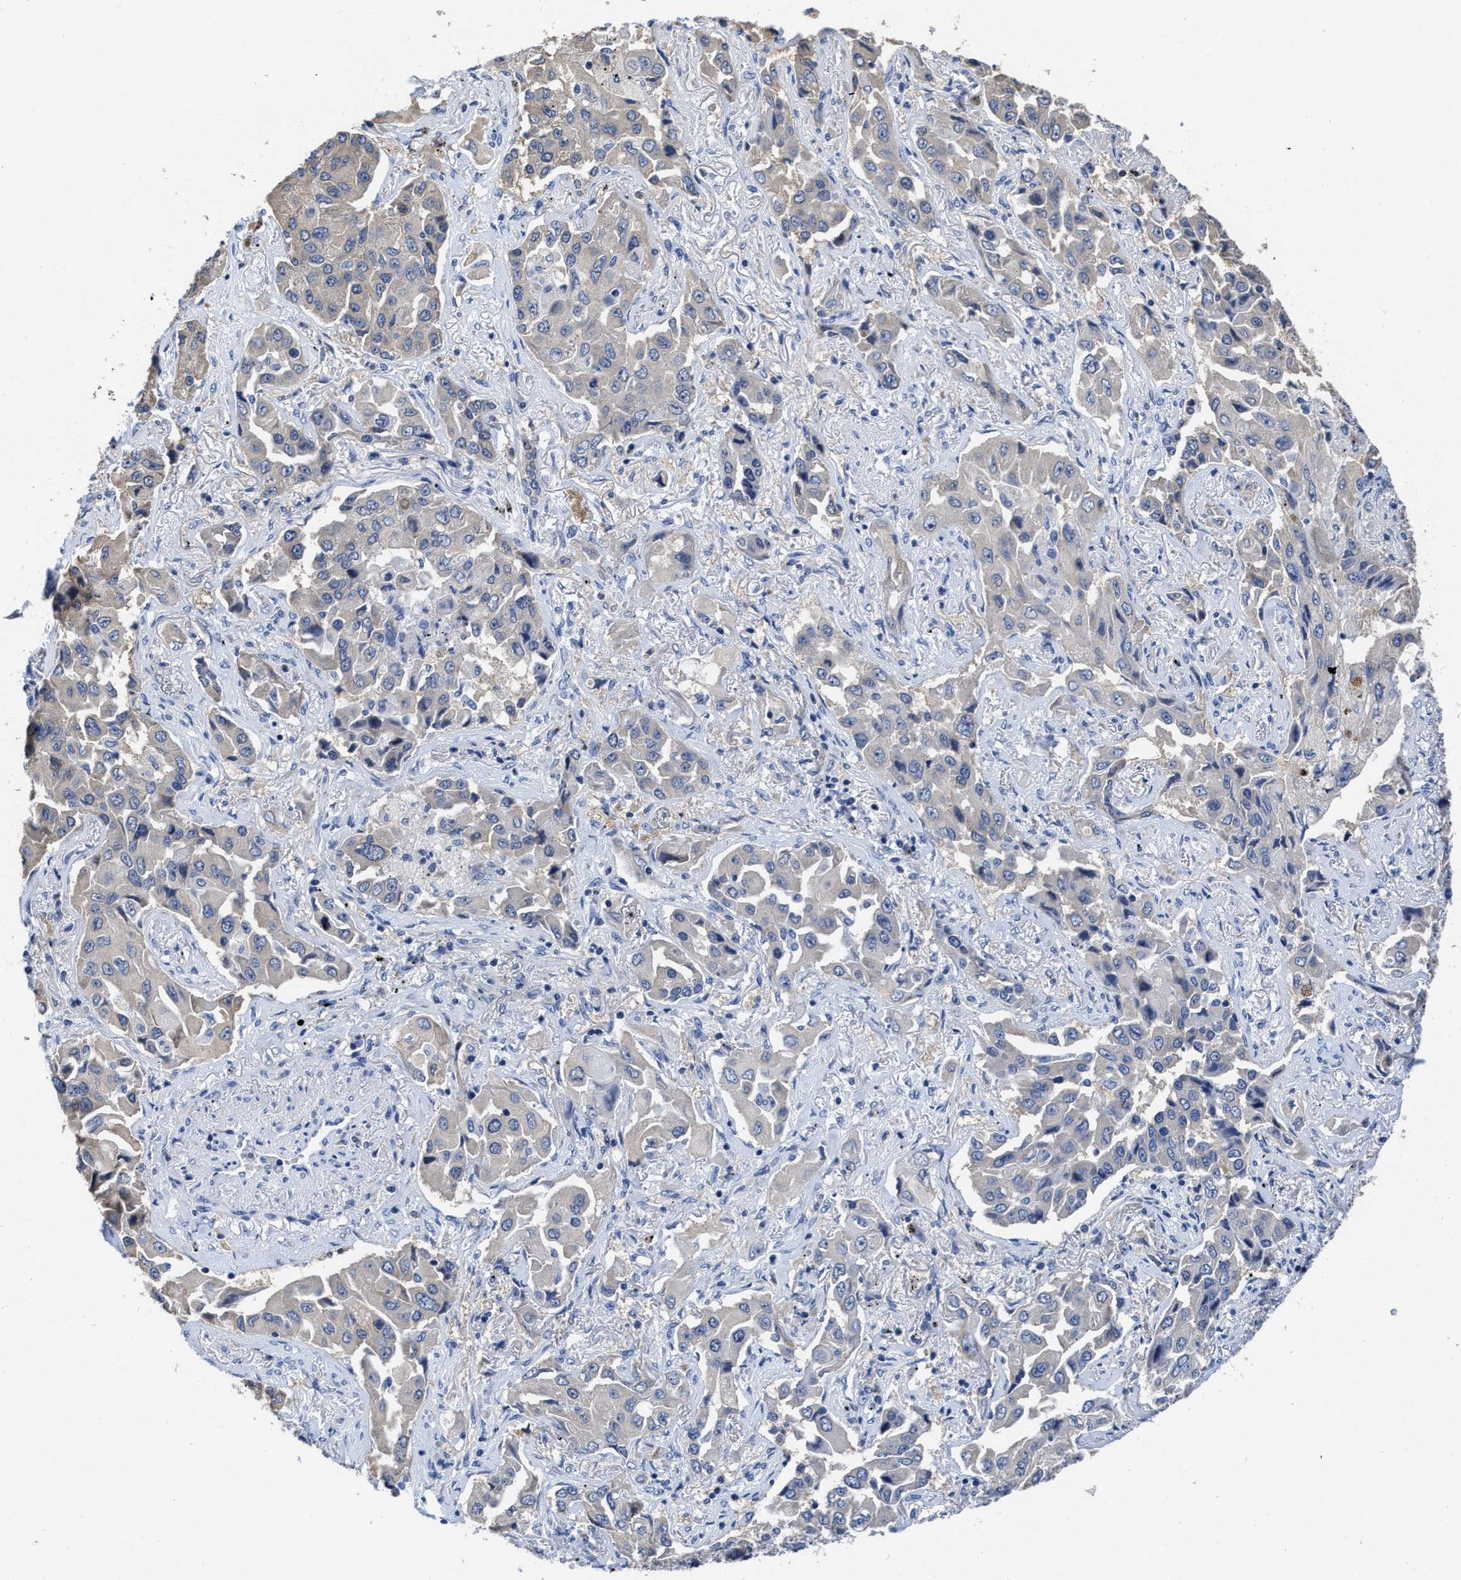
{"staining": {"intensity": "negative", "quantity": "none", "location": "none"}, "tissue": "lung cancer", "cell_type": "Tumor cells", "image_type": "cancer", "snomed": [{"axis": "morphology", "description": "Adenocarcinoma, NOS"}, {"axis": "topography", "description": "Lung"}], "caption": "This is an IHC micrograph of lung adenocarcinoma. There is no positivity in tumor cells.", "gene": "HOOK1", "patient": {"sex": "female", "age": 65}}